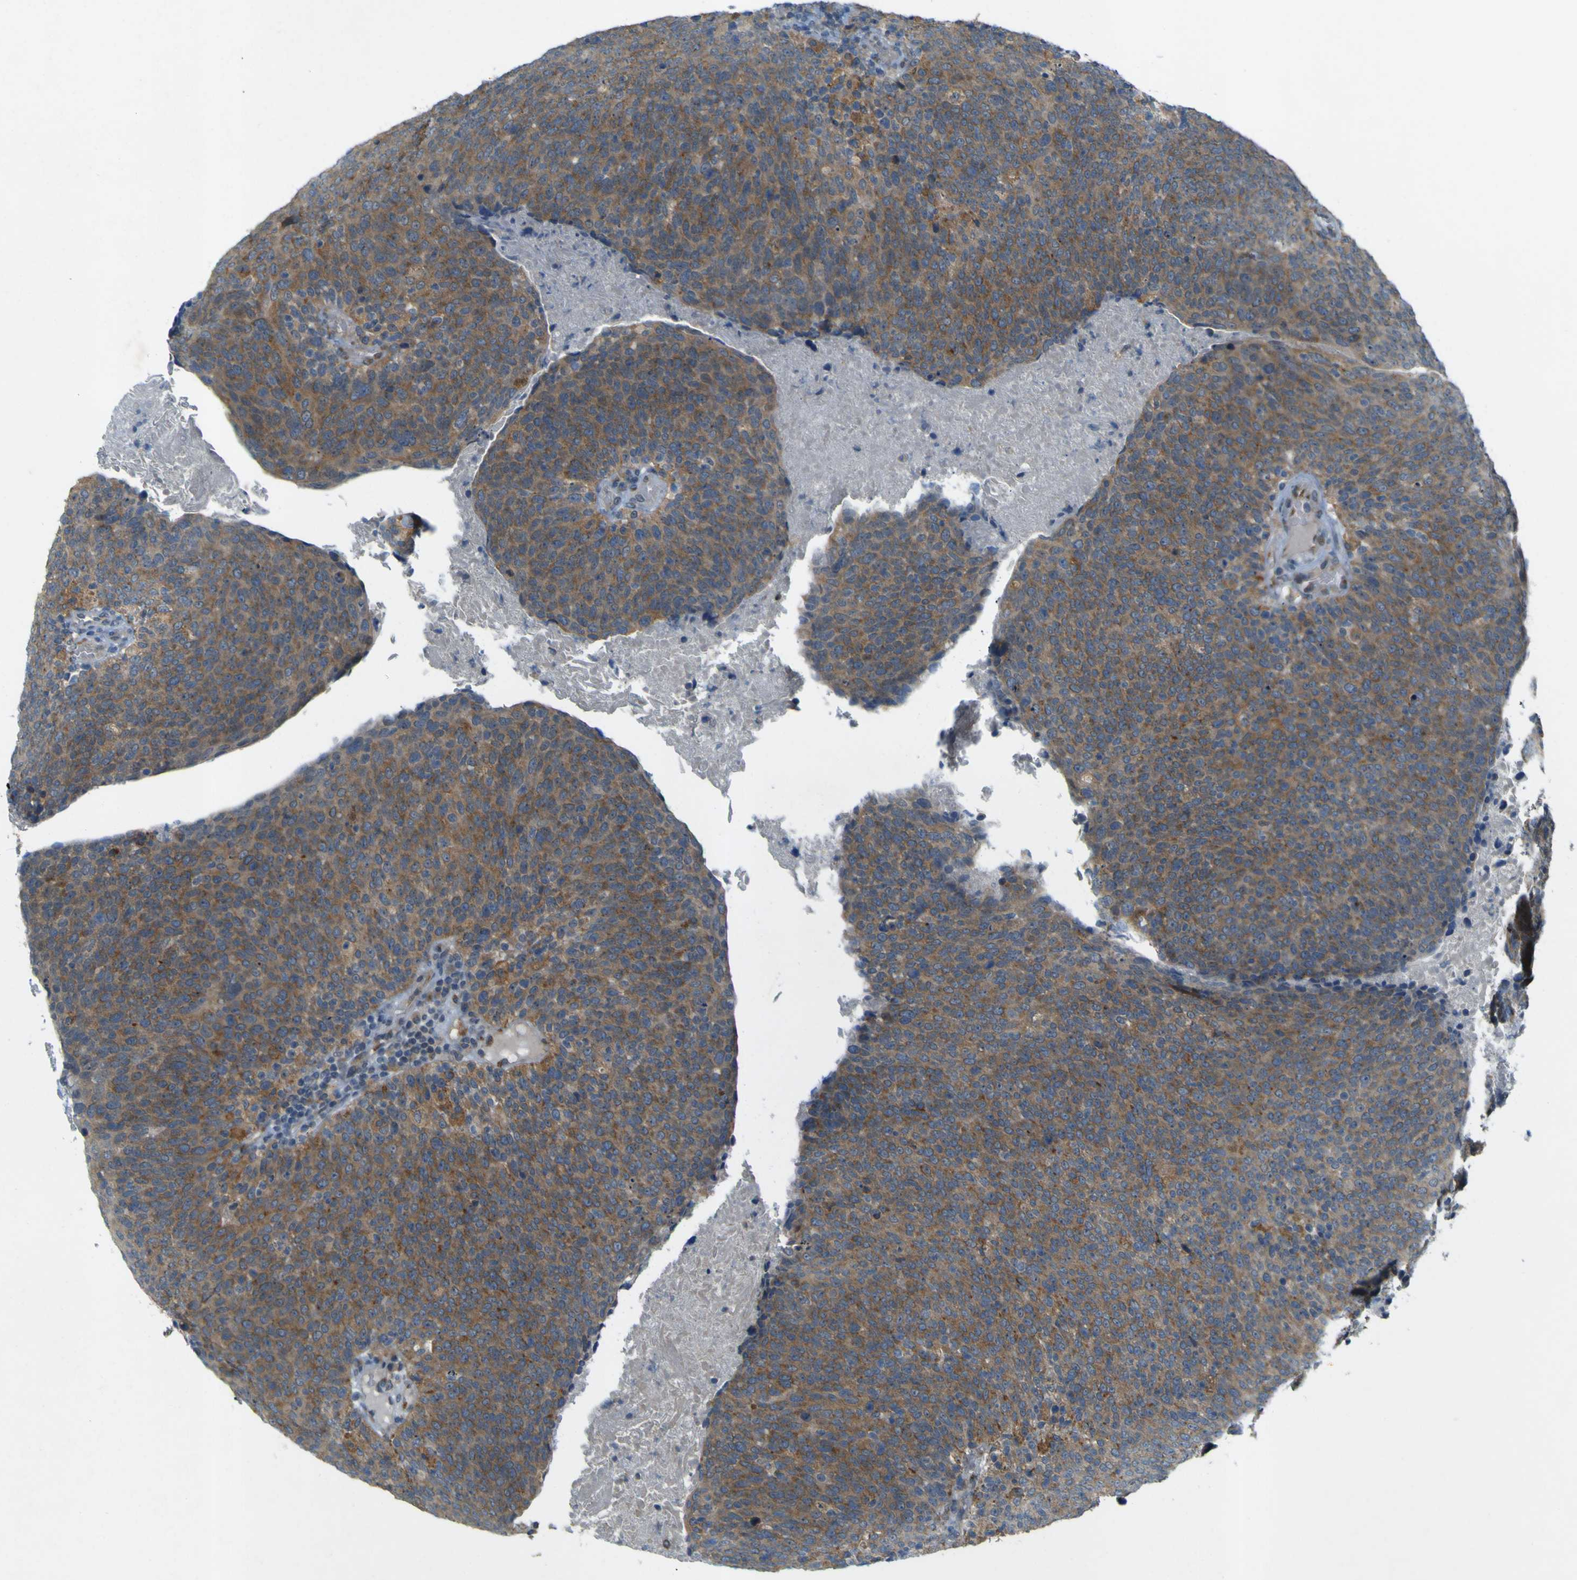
{"staining": {"intensity": "weak", "quantity": "25%-75%", "location": "cytoplasmic/membranous"}, "tissue": "head and neck cancer", "cell_type": "Tumor cells", "image_type": "cancer", "snomed": [{"axis": "morphology", "description": "Squamous cell carcinoma, NOS"}, {"axis": "morphology", "description": "Squamous cell carcinoma, metastatic, NOS"}, {"axis": "topography", "description": "Lymph node"}, {"axis": "topography", "description": "Head-Neck"}], "caption": "Immunohistochemistry (IHC) (DAB (3,3'-diaminobenzidine)) staining of head and neck cancer displays weak cytoplasmic/membranous protein staining in about 25%-75% of tumor cells.", "gene": "IGF2R", "patient": {"sex": "male", "age": 62}}